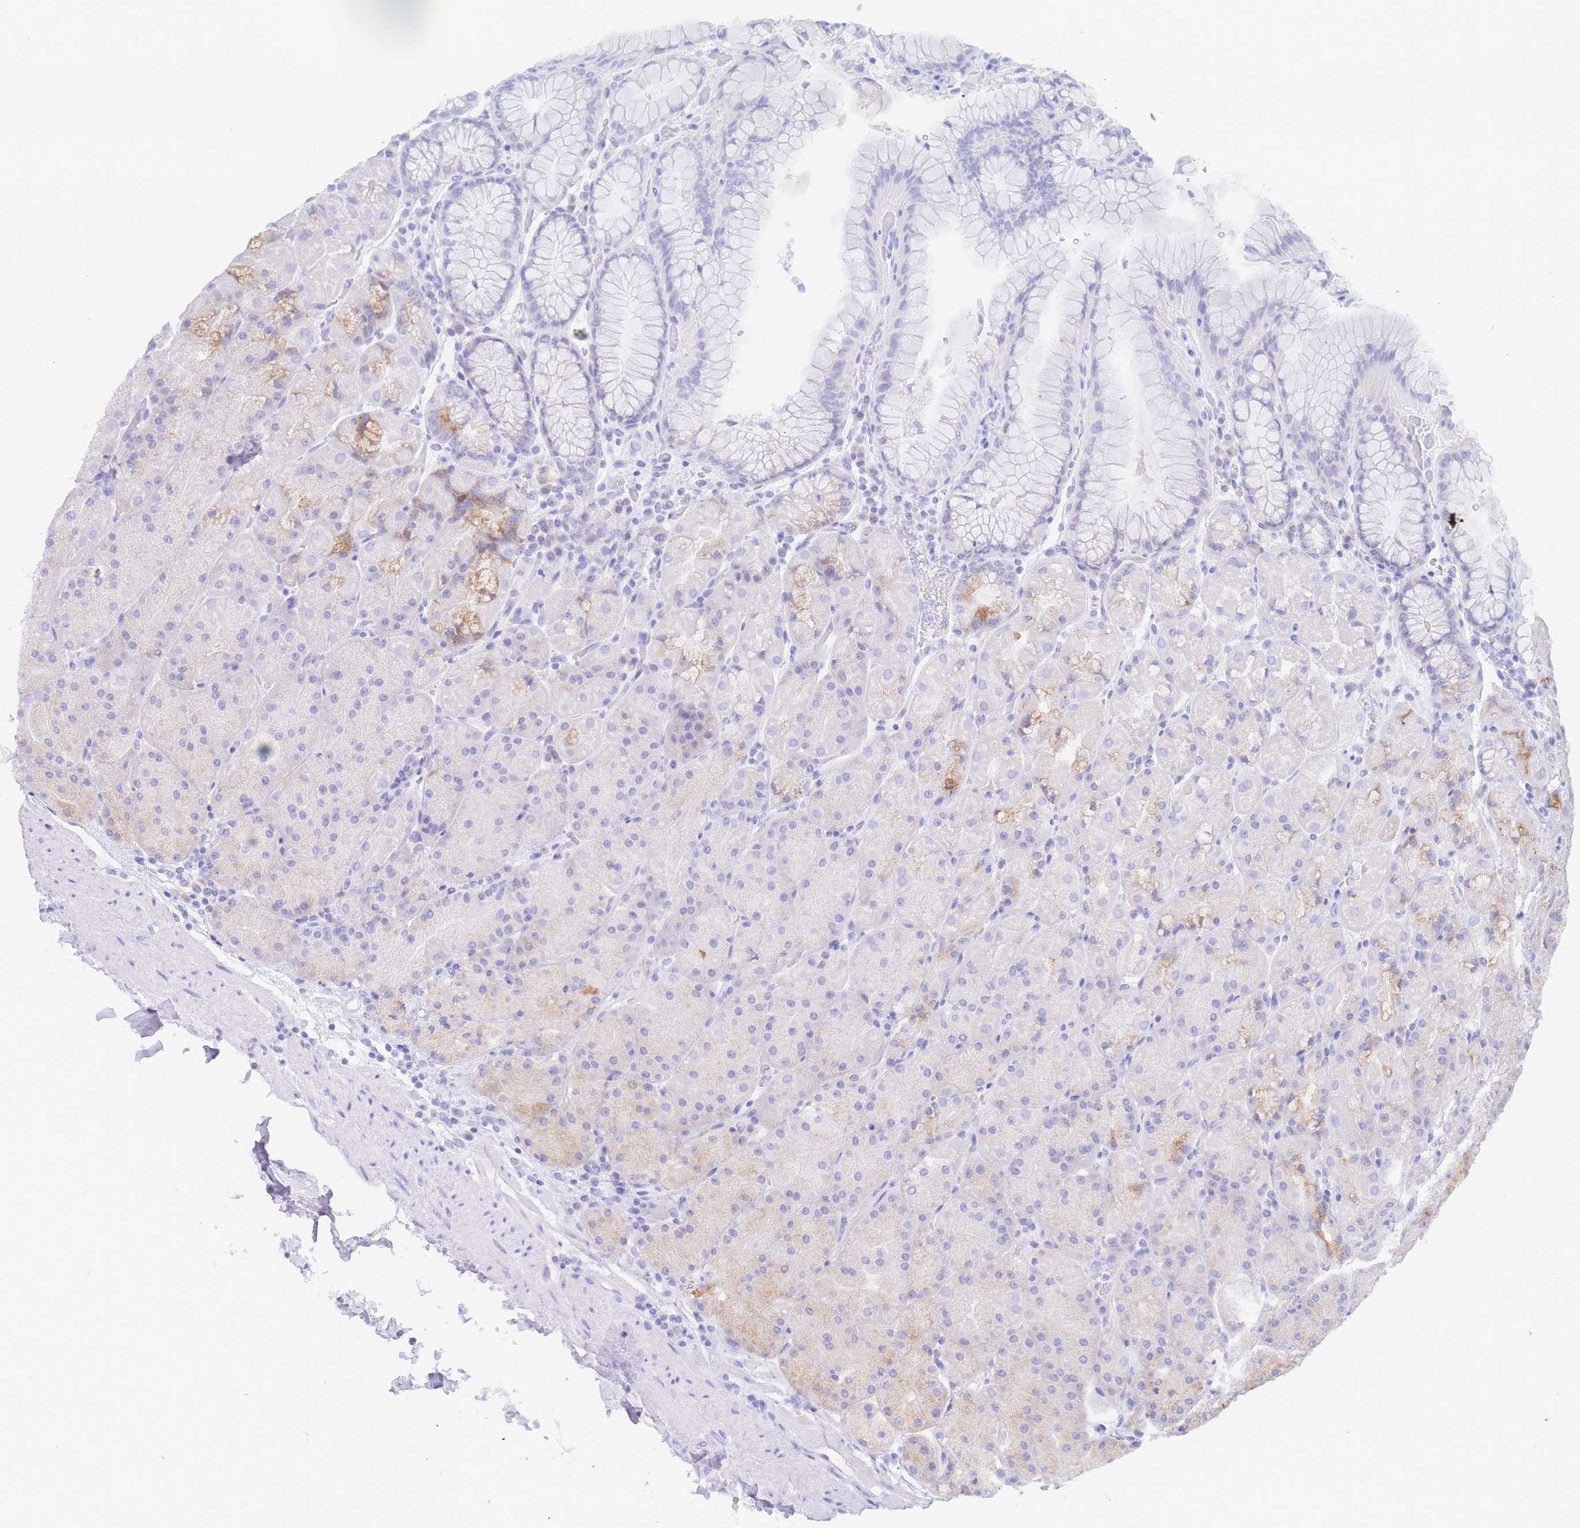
{"staining": {"intensity": "moderate", "quantity": "<25%", "location": "cytoplasmic/membranous"}, "tissue": "stomach", "cell_type": "Glandular cells", "image_type": "normal", "snomed": [{"axis": "morphology", "description": "Normal tissue, NOS"}, {"axis": "topography", "description": "Stomach, upper"}, {"axis": "topography", "description": "Stomach, lower"}], "caption": "A brown stain labels moderate cytoplasmic/membranous staining of a protein in glandular cells of benign human stomach.", "gene": "LZTFL1", "patient": {"sex": "male", "age": 67}}